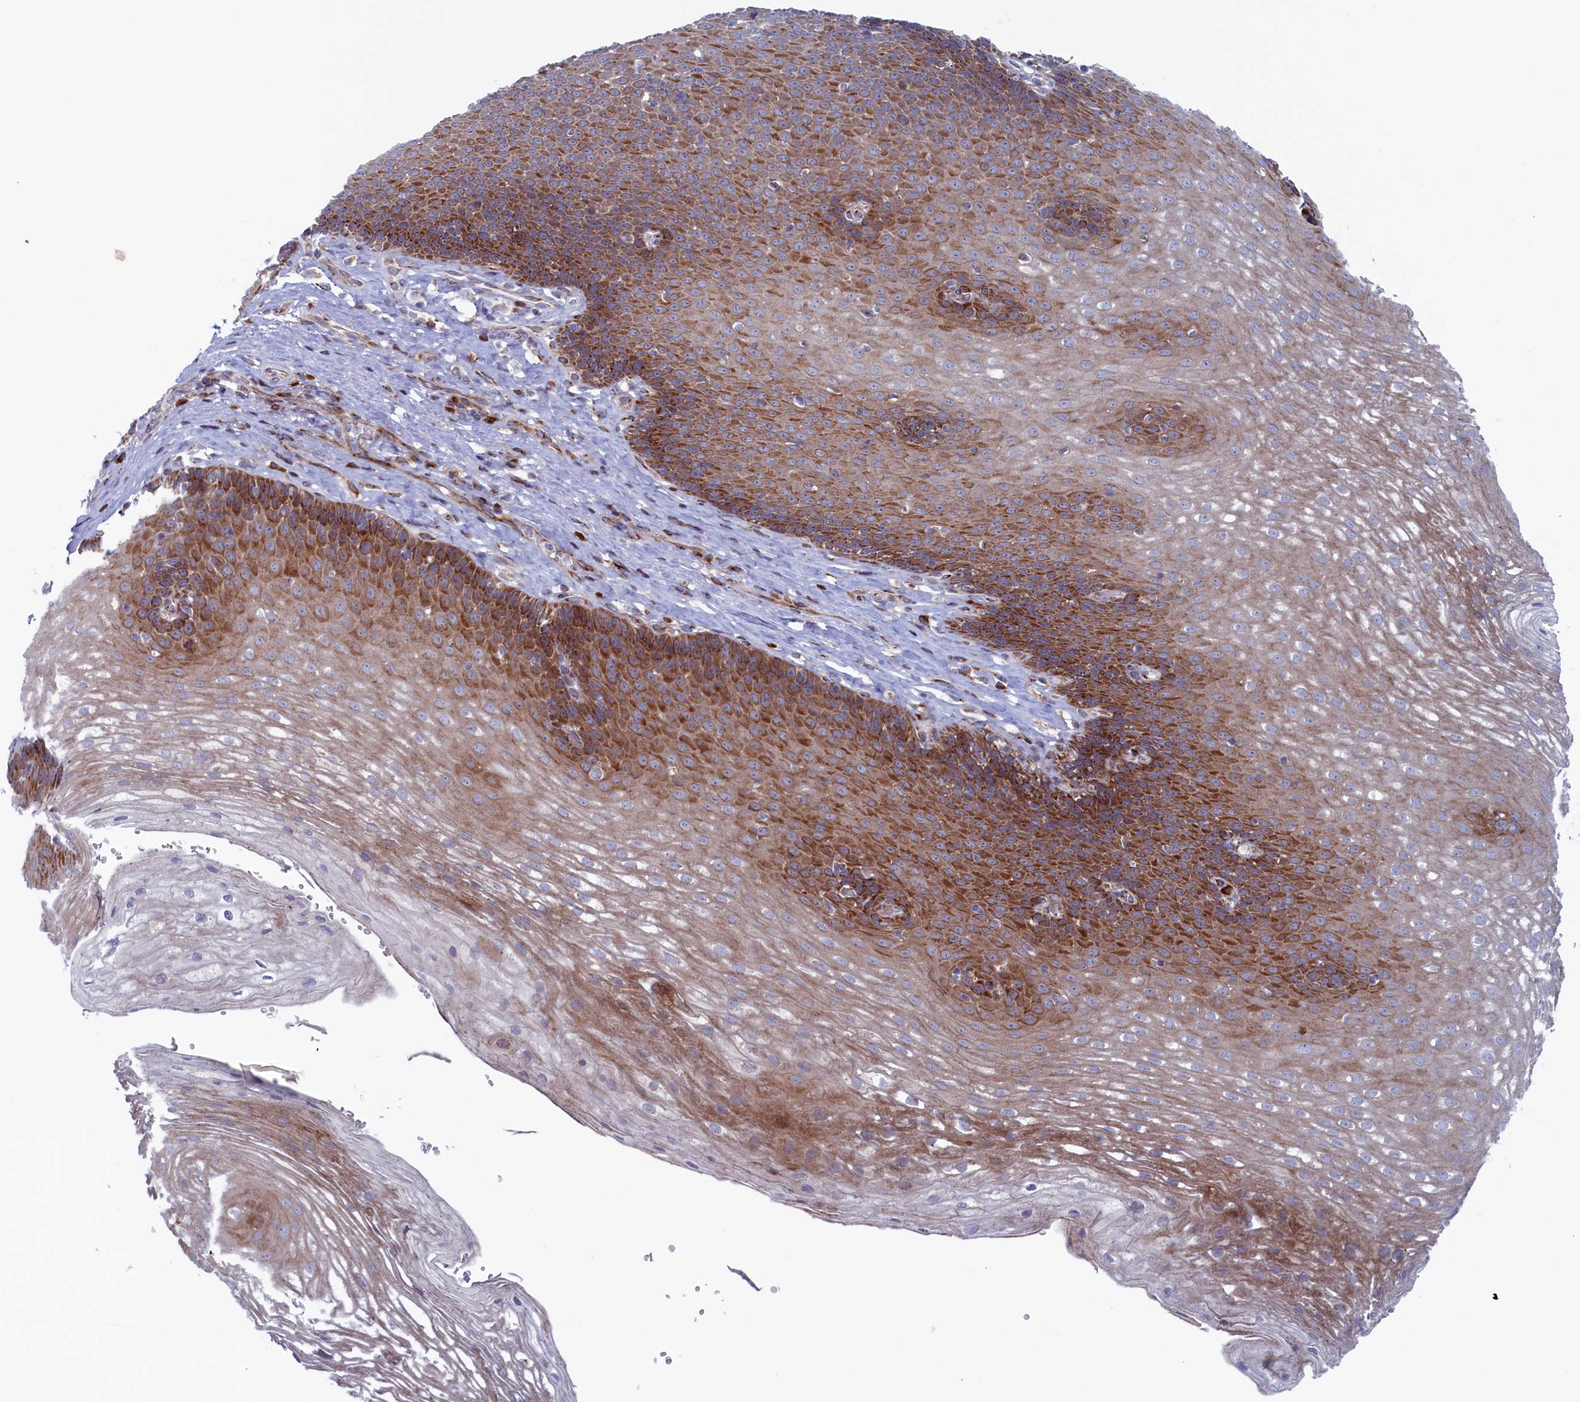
{"staining": {"intensity": "strong", "quantity": "25%-75%", "location": "cytoplasmic/membranous"}, "tissue": "esophagus", "cell_type": "Squamous epithelial cells", "image_type": "normal", "snomed": [{"axis": "morphology", "description": "Normal tissue, NOS"}, {"axis": "topography", "description": "Esophagus"}], "caption": "This histopathology image exhibits immunohistochemistry staining of unremarkable esophagus, with high strong cytoplasmic/membranous staining in about 25%-75% of squamous epithelial cells.", "gene": "MTFMT", "patient": {"sex": "female", "age": 66}}